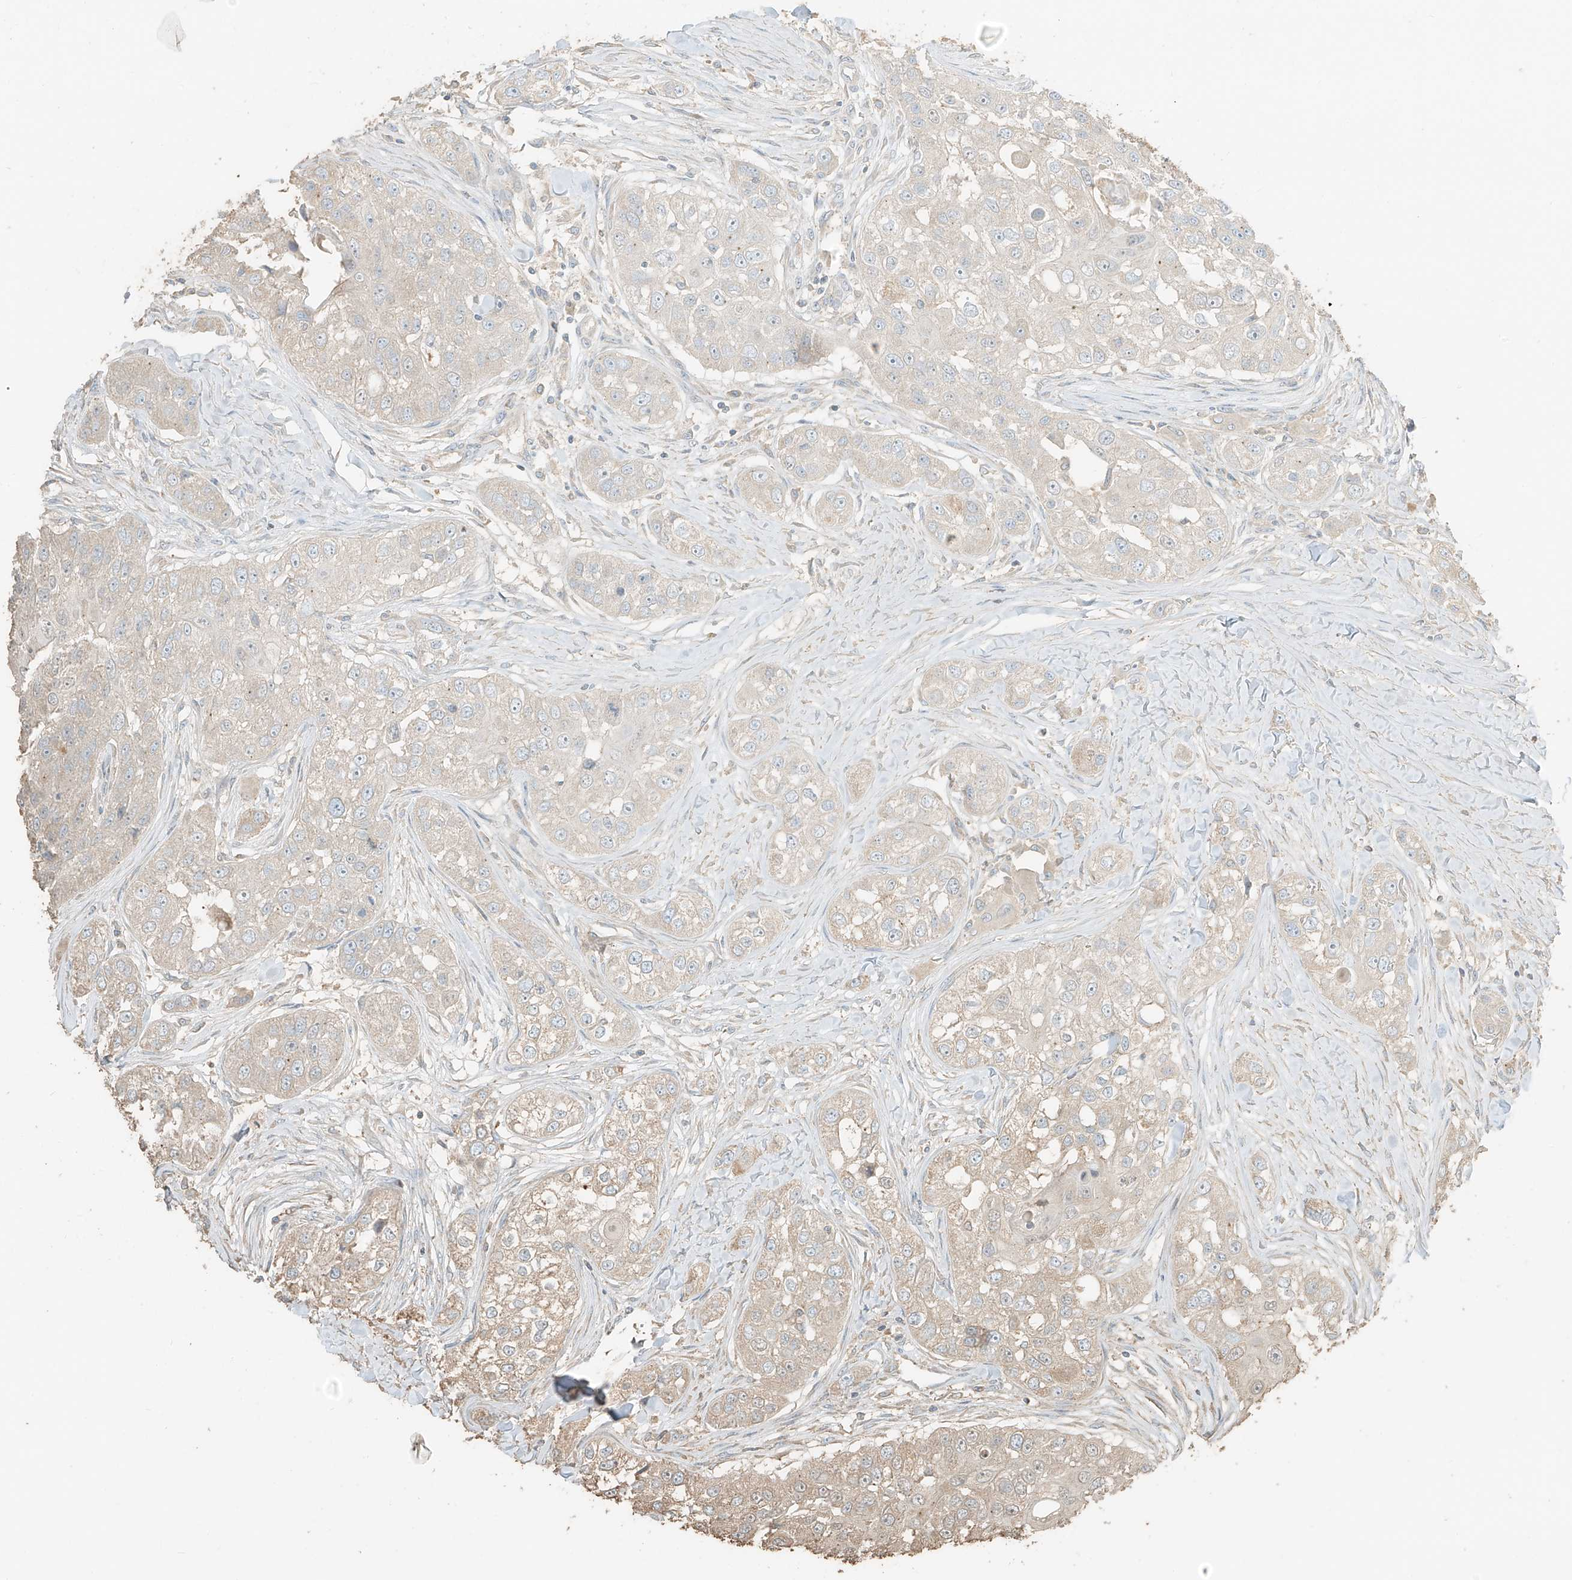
{"staining": {"intensity": "weak", "quantity": "<25%", "location": "cytoplasmic/membranous"}, "tissue": "head and neck cancer", "cell_type": "Tumor cells", "image_type": "cancer", "snomed": [{"axis": "morphology", "description": "Normal tissue, NOS"}, {"axis": "morphology", "description": "Squamous cell carcinoma, NOS"}, {"axis": "topography", "description": "Skeletal muscle"}, {"axis": "topography", "description": "Head-Neck"}], "caption": "A histopathology image of human squamous cell carcinoma (head and neck) is negative for staining in tumor cells.", "gene": "RFTN2", "patient": {"sex": "male", "age": 51}}